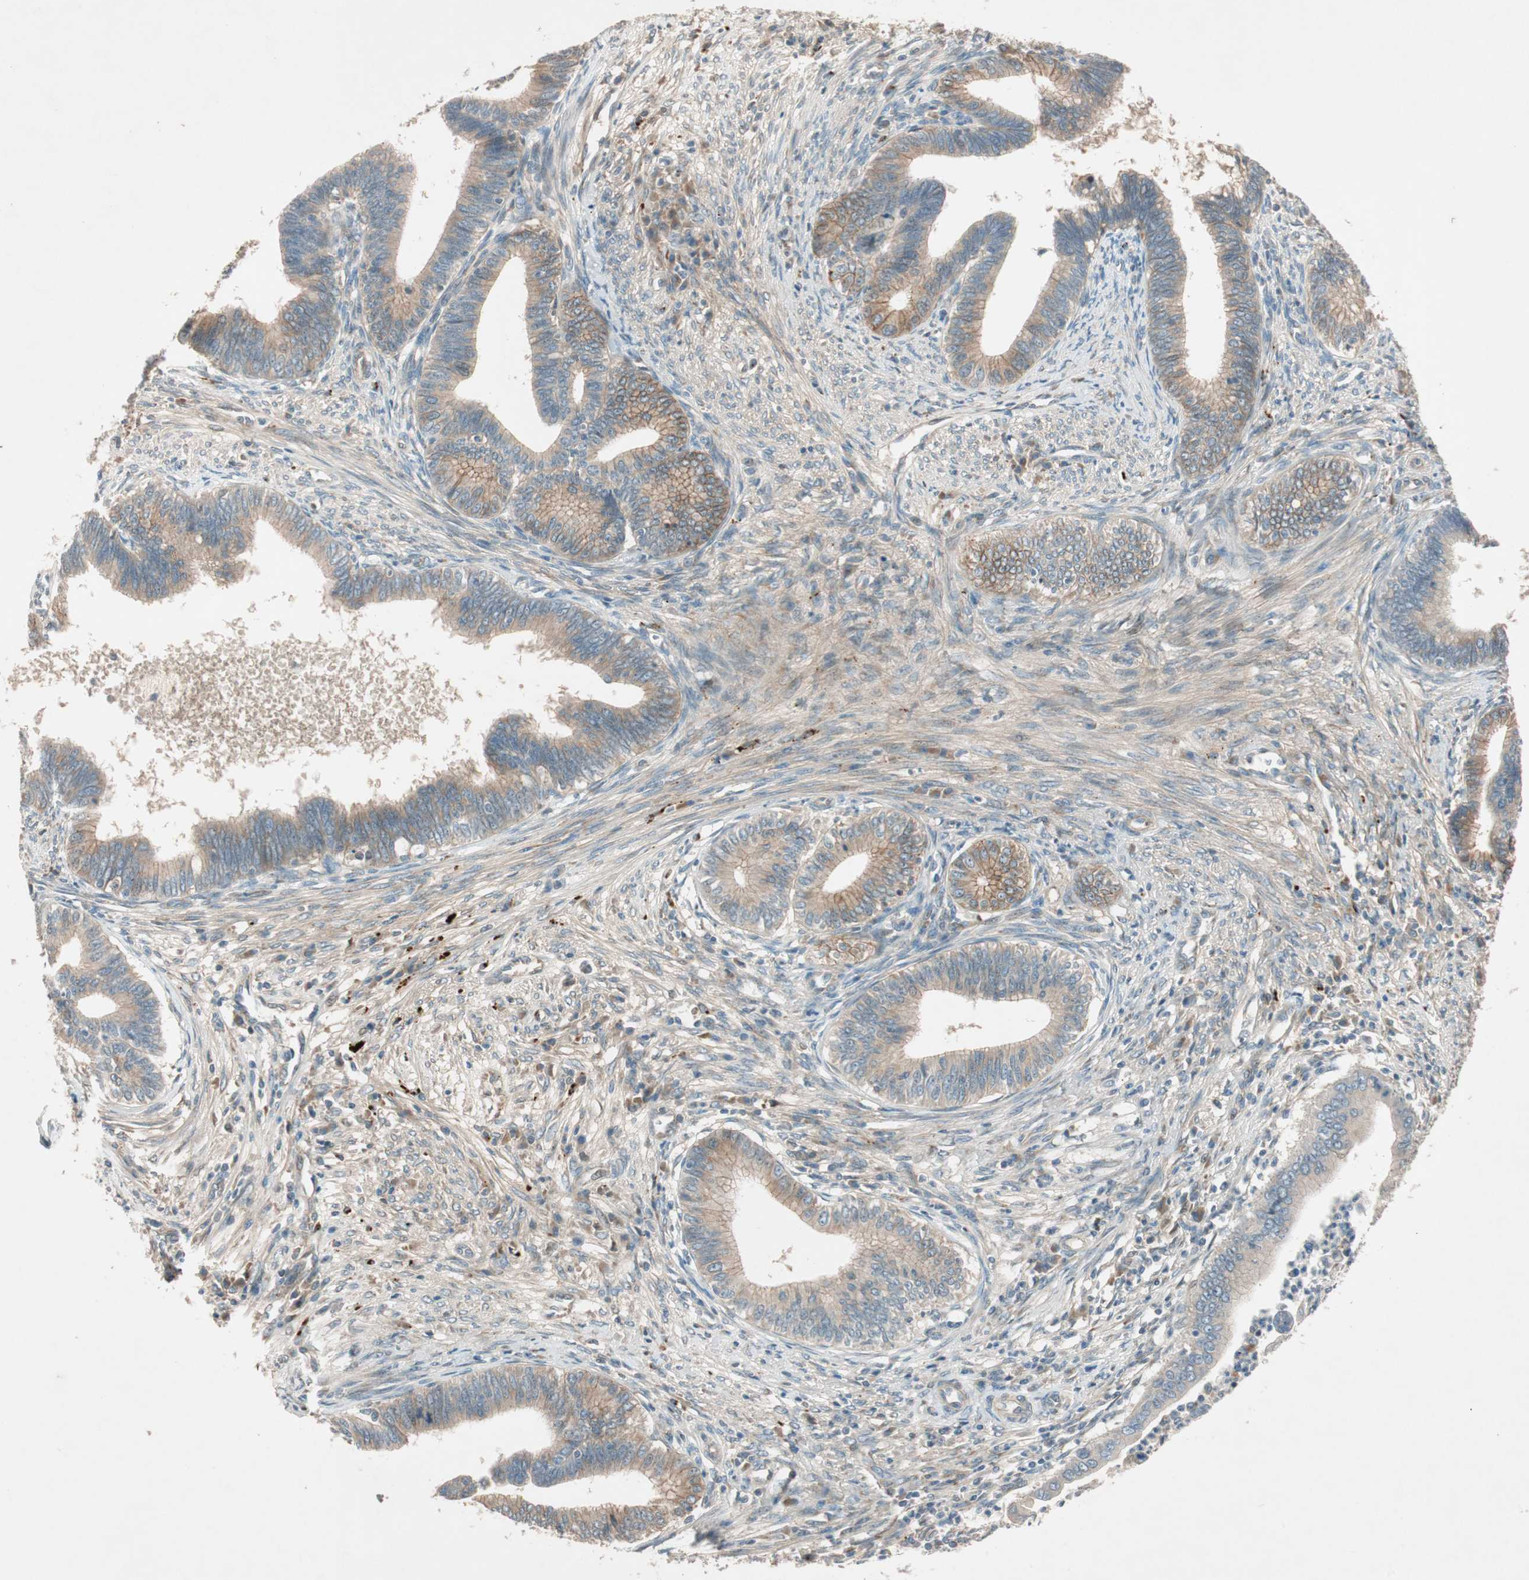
{"staining": {"intensity": "moderate", "quantity": "25%-75%", "location": "cytoplasmic/membranous"}, "tissue": "cervical cancer", "cell_type": "Tumor cells", "image_type": "cancer", "snomed": [{"axis": "morphology", "description": "Adenocarcinoma, NOS"}, {"axis": "topography", "description": "Cervix"}], "caption": "Adenocarcinoma (cervical) stained with a protein marker reveals moderate staining in tumor cells.", "gene": "EPHA6", "patient": {"sex": "female", "age": 36}}